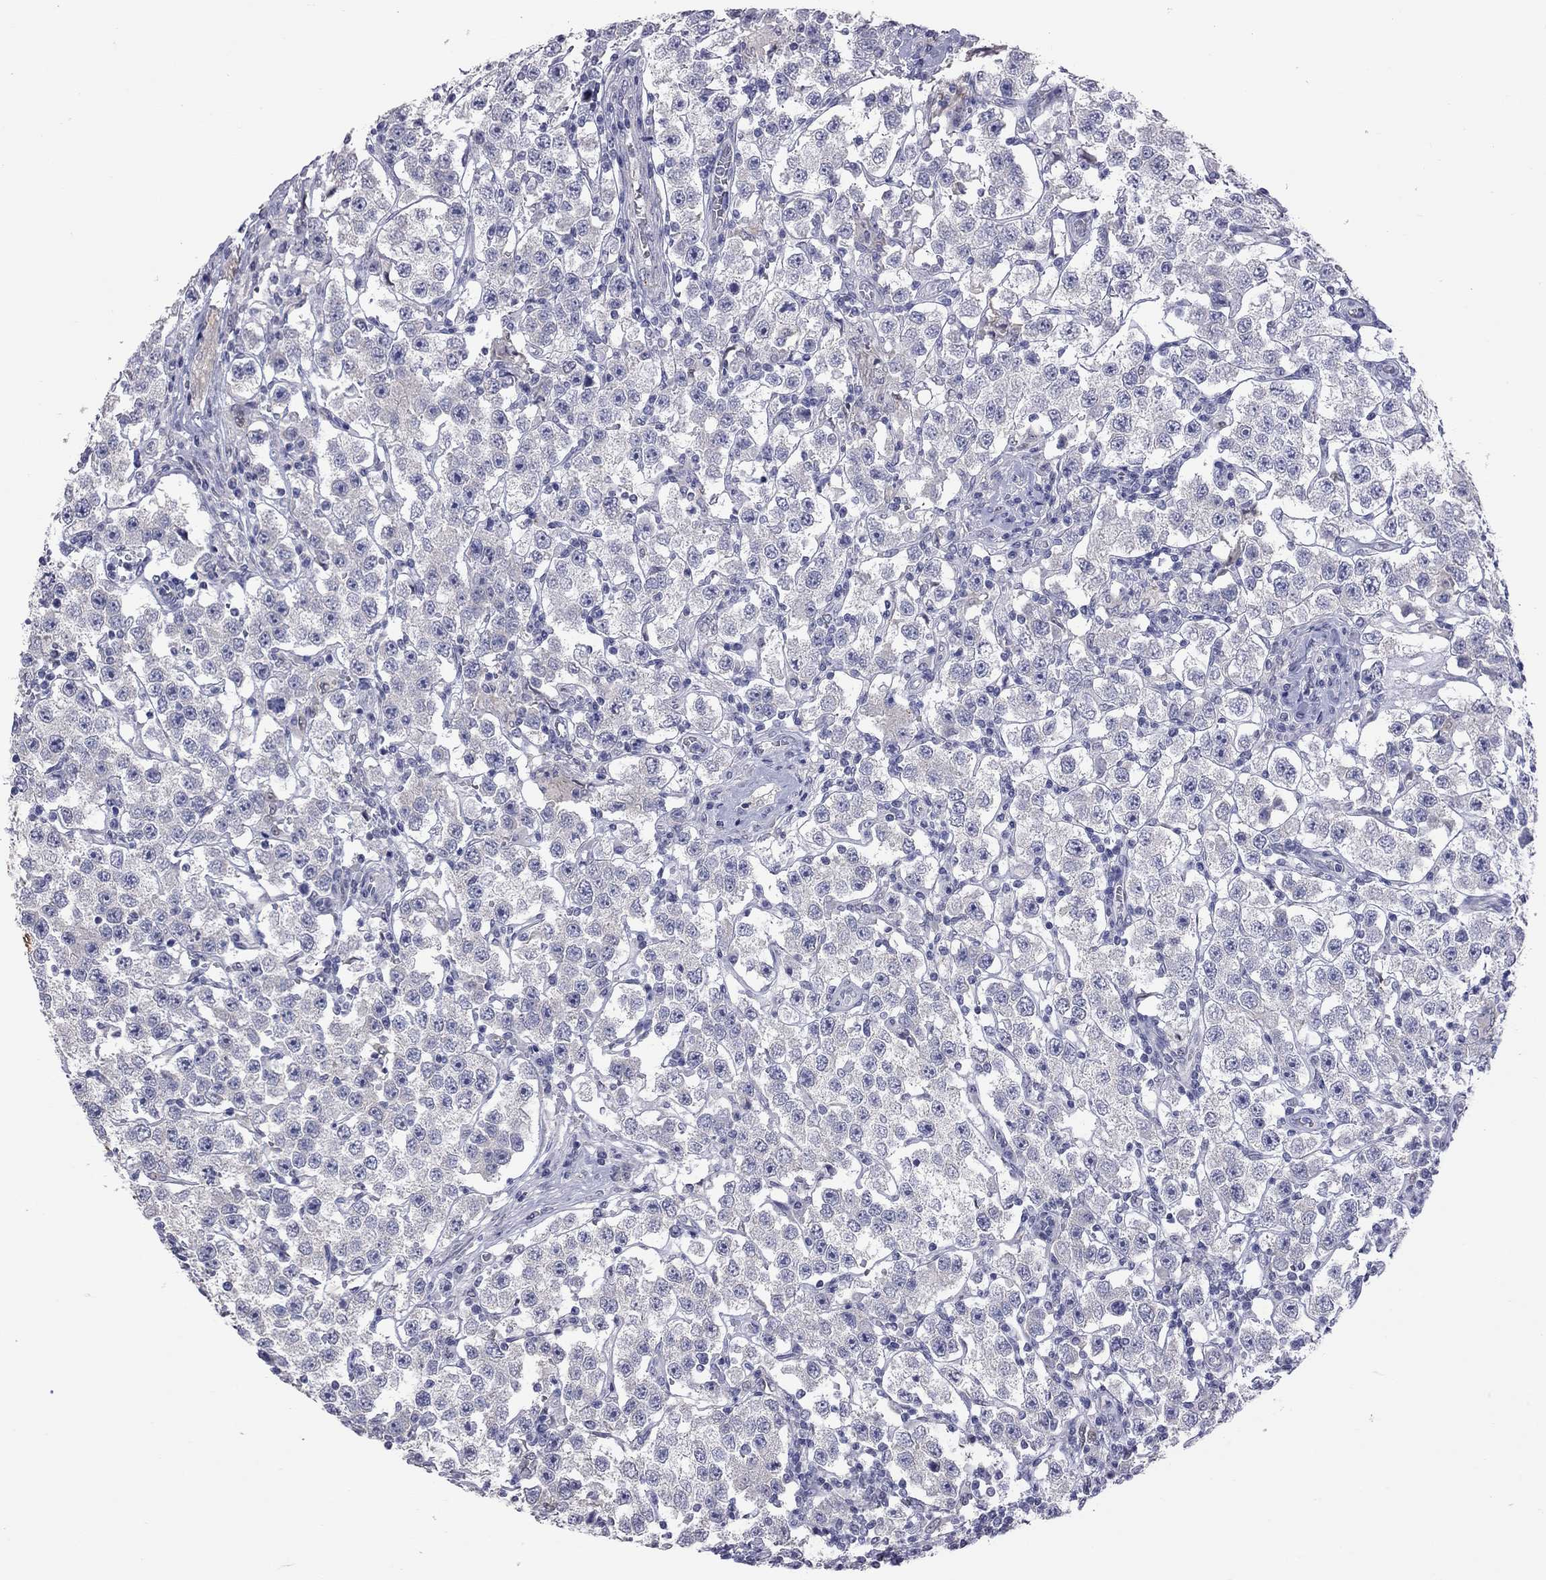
{"staining": {"intensity": "negative", "quantity": "none", "location": "none"}, "tissue": "testis cancer", "cell_type": "Tumor cells", "image_type": "cancer", "snomed": [{"axis": "morphology", "description": "Seminoma, NOS"}, {"axis": "topography", "description": "Testis"}], "caption": "Seminoma (testis) was stained to show a protein in brown. There is no significant positivity in tumor cells.", "gene": "HYLS1", "patient": {"sex": "male", "age": 37}}